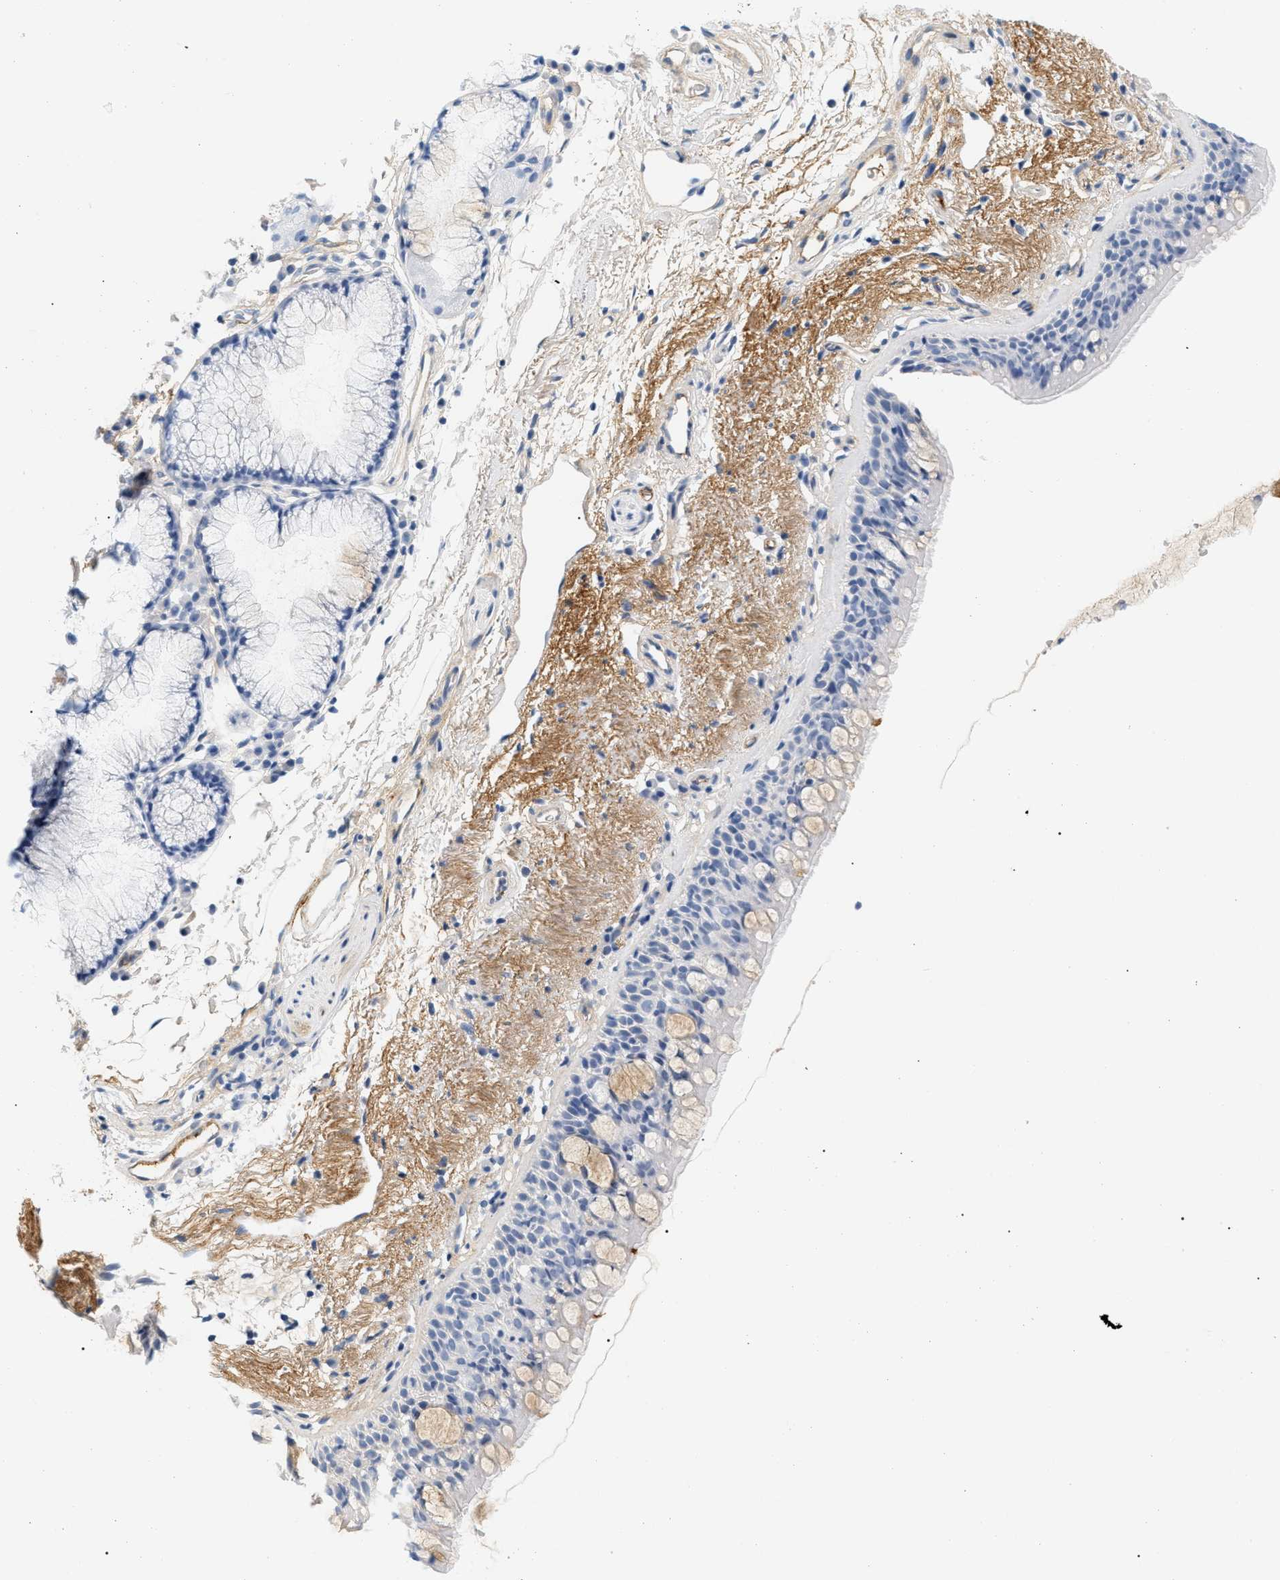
{"staining": {"intensity": "negative", "quantity": "none", "location": "none"}, "tissue": "bronchus", "cell_type": "Respiratory epithelial cells", "image_type": "normal", "snomed": [{"axis": "morphology", "description": "Normal tissue, NOS"}, {"axis": "topography", "description": "Bronchus"}], "caption": "Respiratory epithelial cells show no significant staining in unremarkable bronchus. The staining is performed using DAB (3,3'-diaminobenzidine) brown chromogen with nuclei counter-stained in using hematoxylin.", "gene": "CFH", "patient": {"sex": "female", "age": 54}}